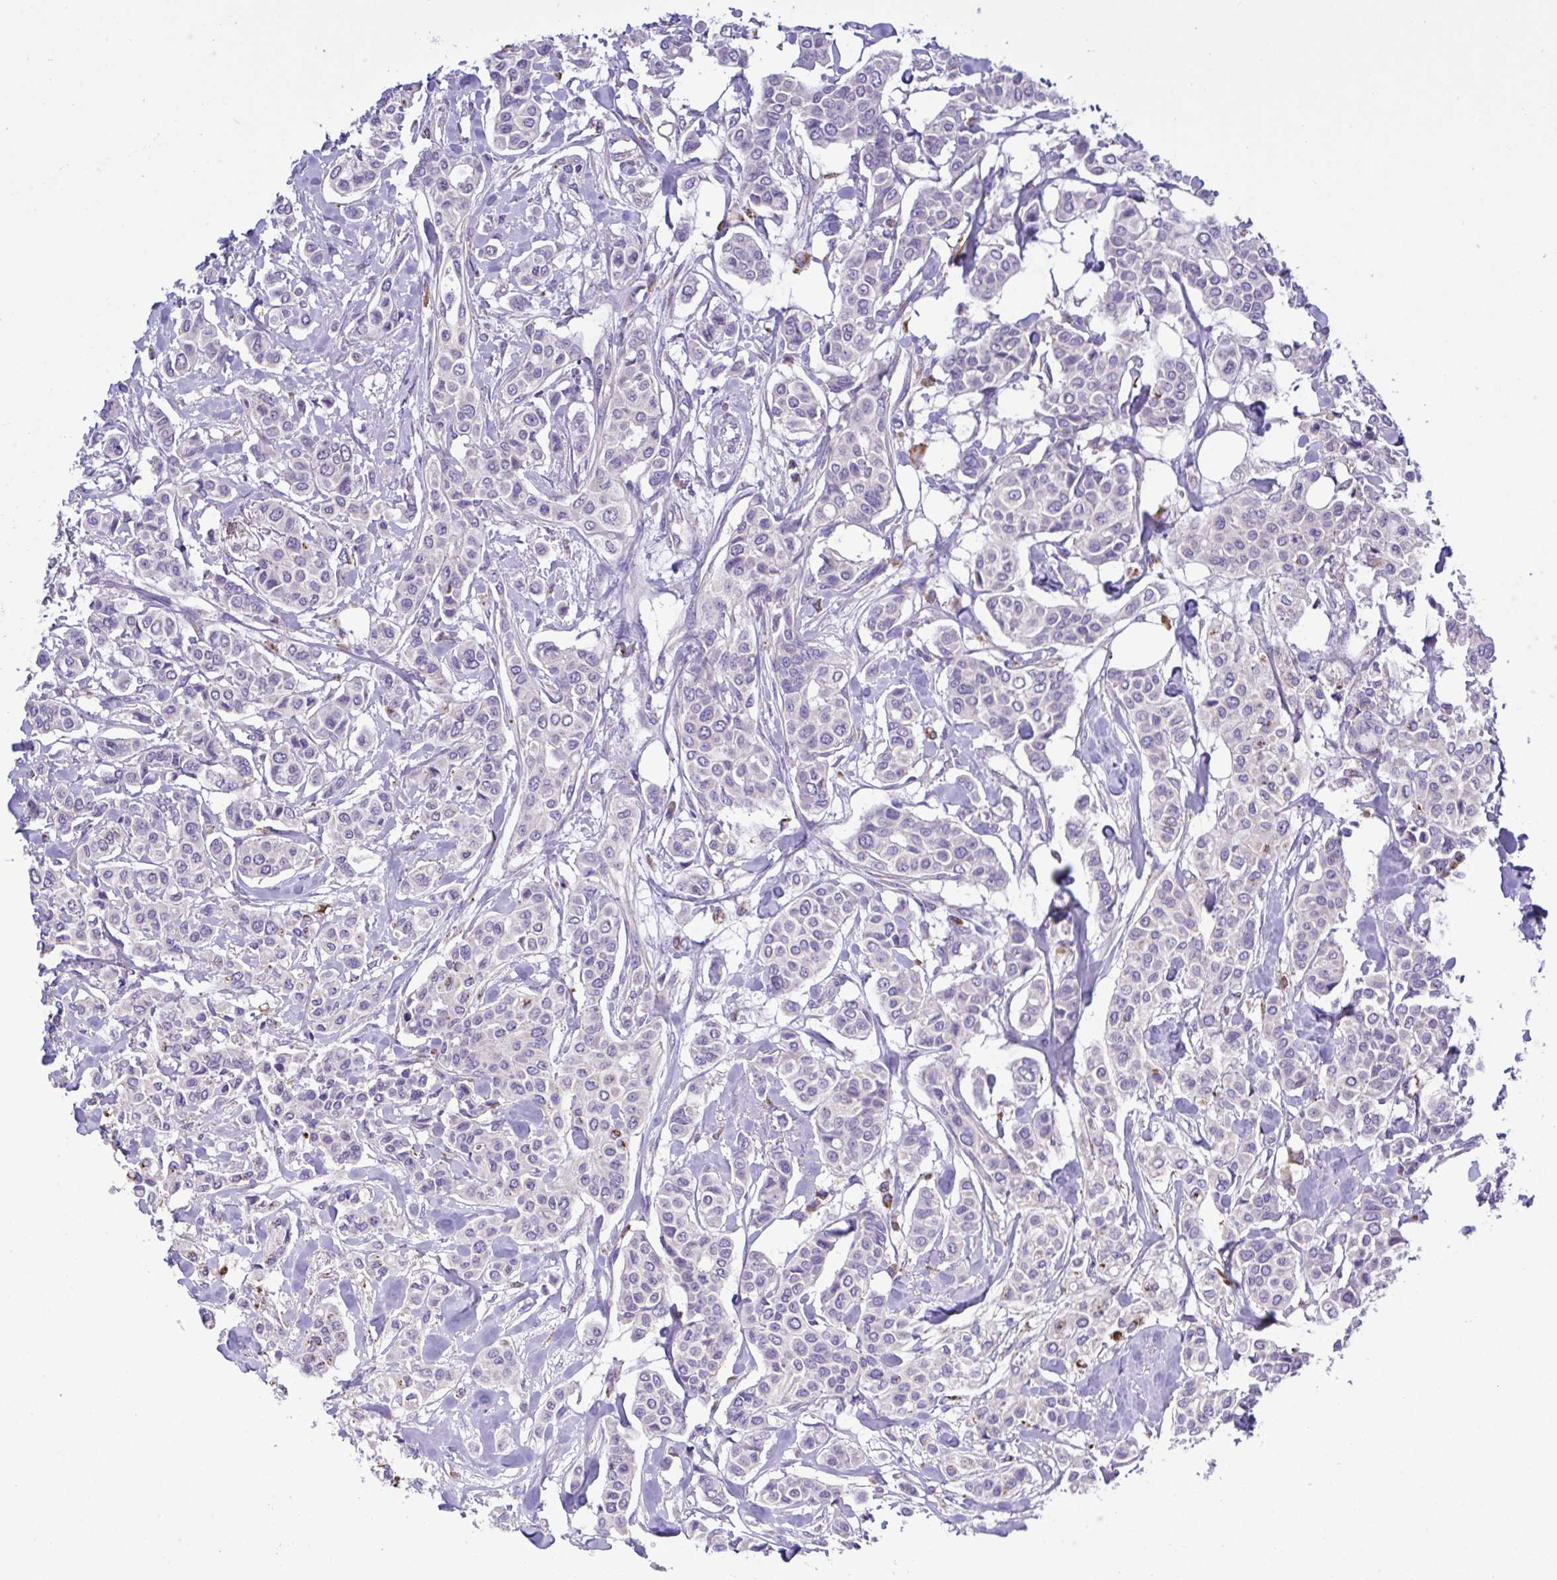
{"staining": {"intensity": "negative", "quantity": "none", "location": "none"}, "tissue": "breast cancer", "cell_type": "Tumor cells", "image_type": "cancer", "snomed": [{"axis": "morphology", "description": "Lobular carcinoma"}, {"axis": "topography", "description": "Breast"}], "caption": "A high-resolution image shows immunohistochemistry (IHC) staining of breast cancer, which exhibits no significant positivity in tumor cells. Nuclei are stained in blue.", "gene": "ST8SIA2", "patient": {"sex": "female", "age": 51}}